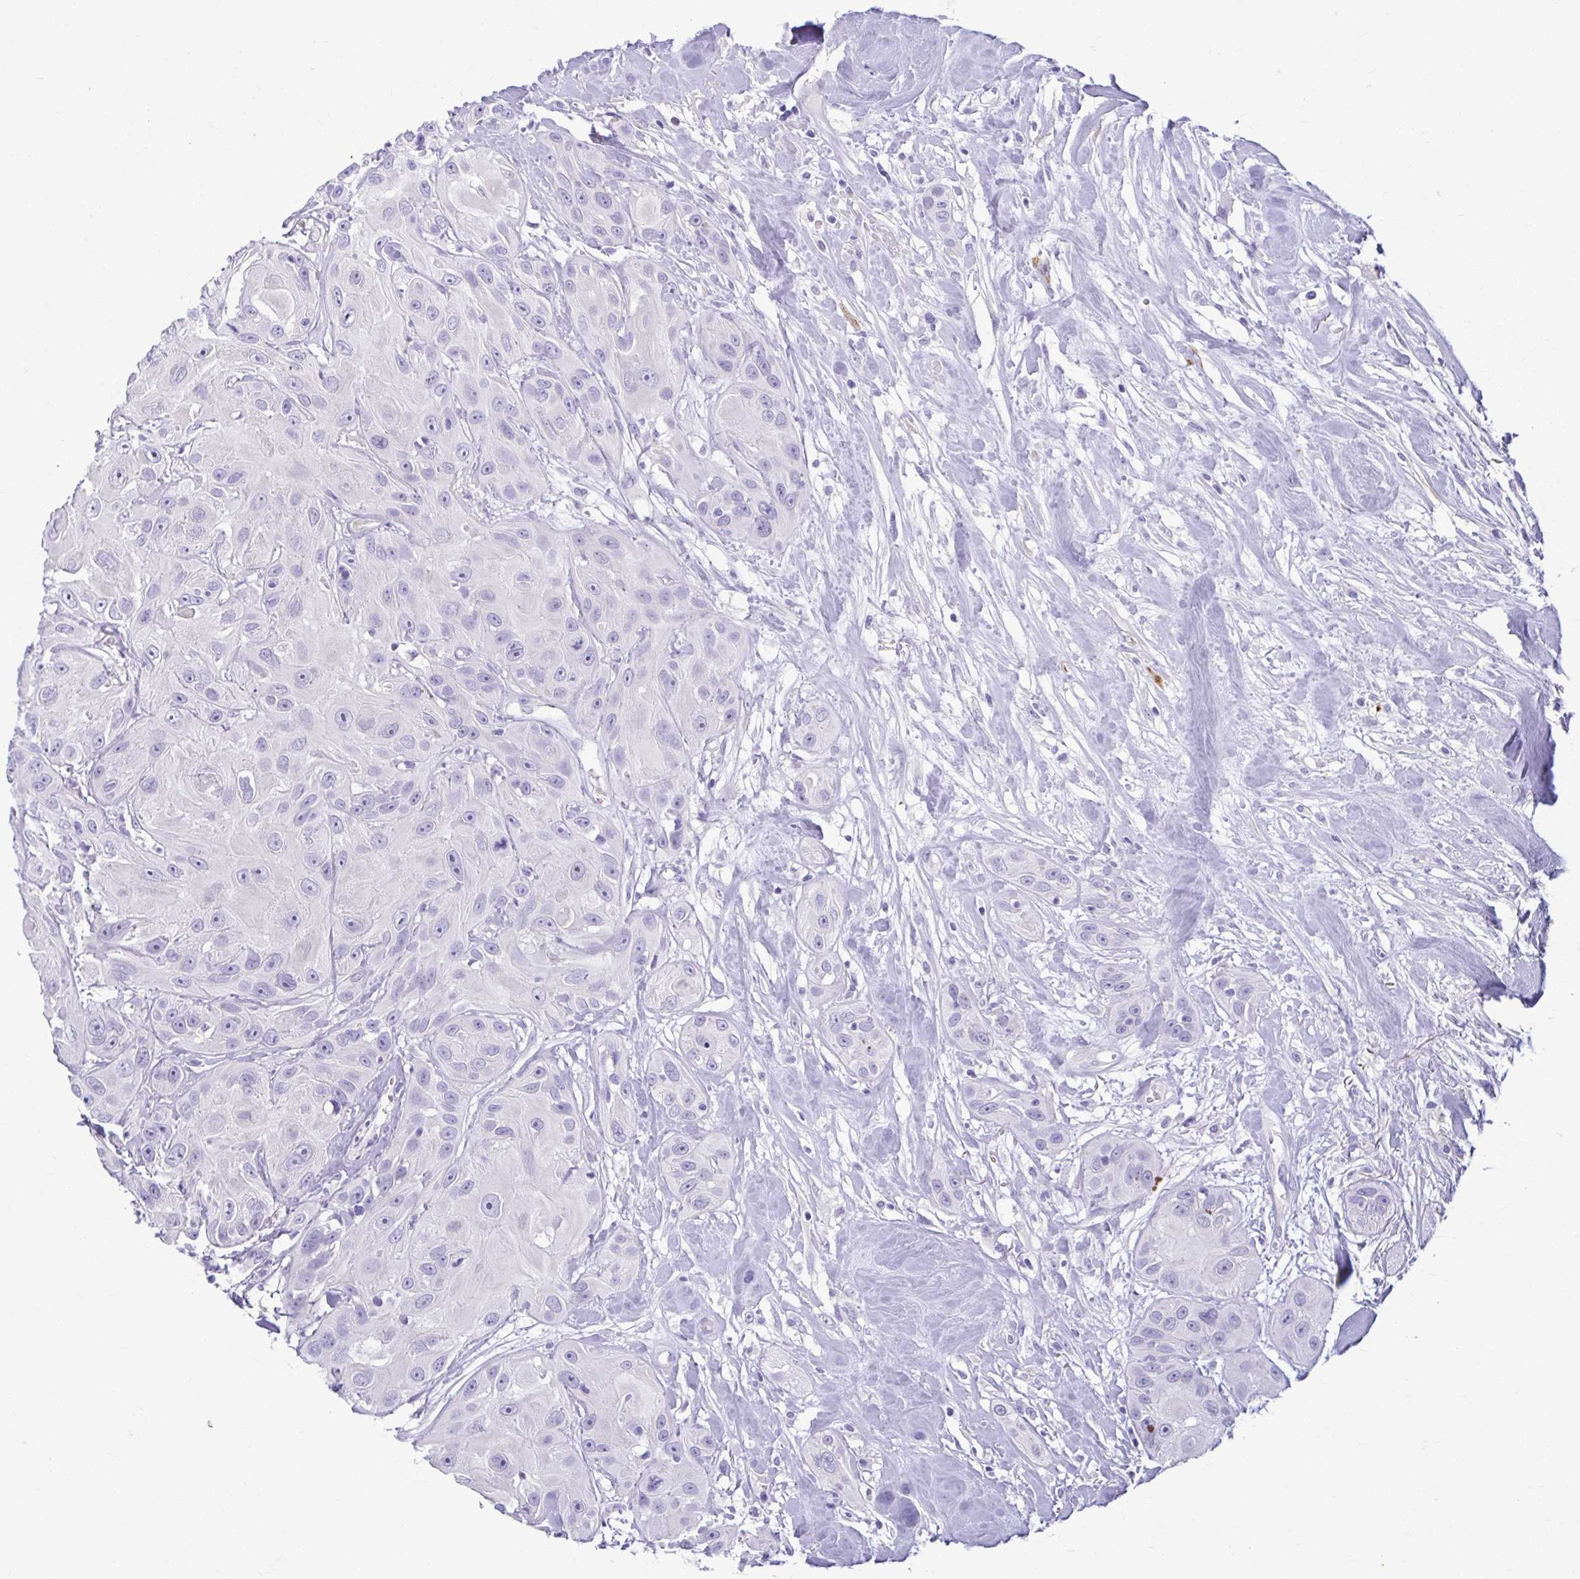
{"staining": {"intensity": "negative", "quantity": "none", "location": "none"}, "tissue": "head and neck cancer", "cell_type": "Tumor cells", "image_type": "cancer", "snomed": [{"axis": "morphology", "description": "Squamous cell carcinoma, NOS"}, {"axis": "topography", "description": "Oral tissue"}, {"axis": "topography", "description": "Head-Neck"}], "caption": "Human head and neck cancer stained for a protein using IHC reveals no expression in tumor cells.", "gene": "SERPINI1", "patient": {"sex": "male", "age": 77}}